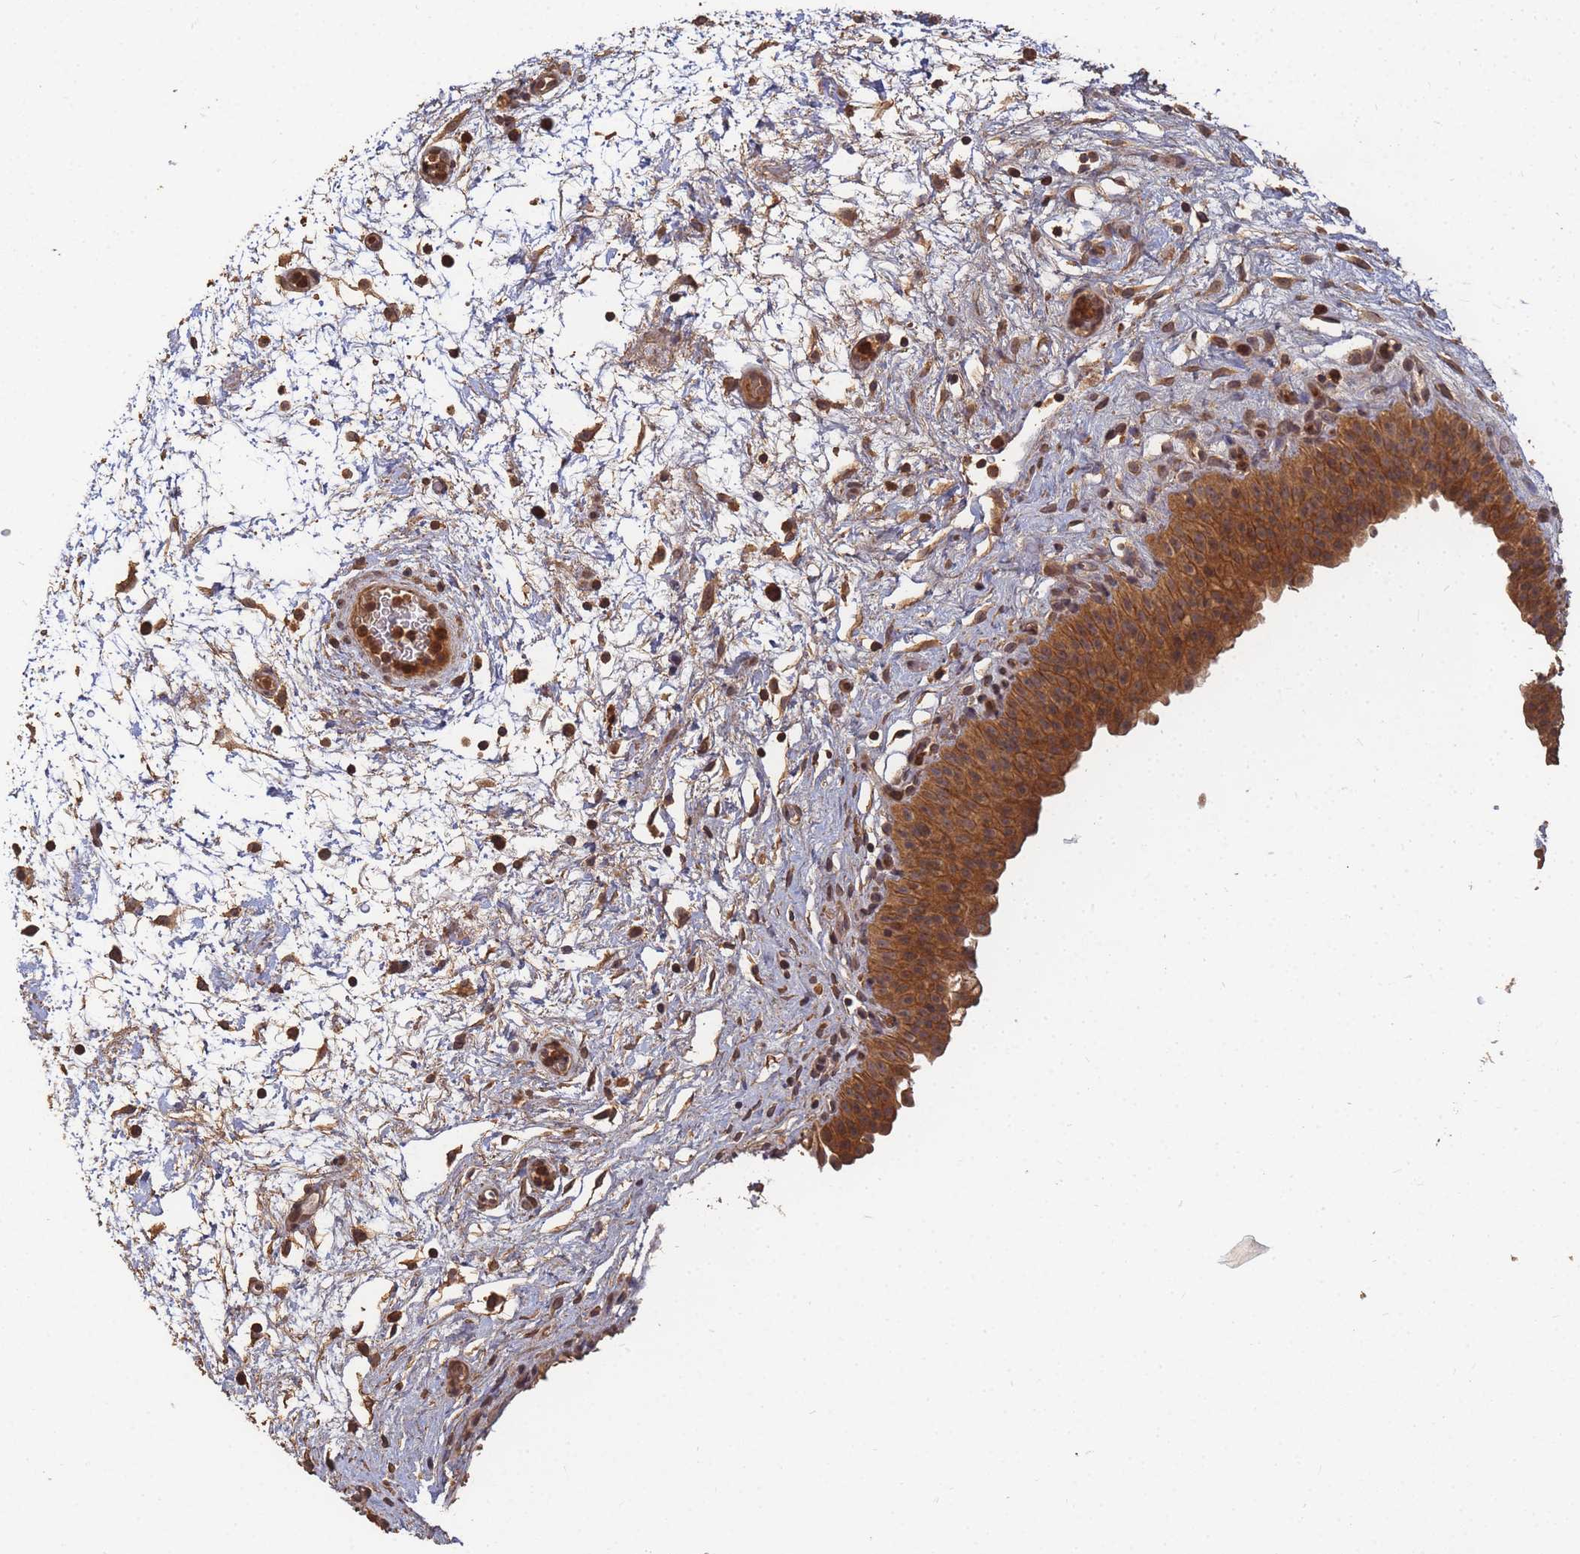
{"staining": {"intensity": "moderate", "quantity": ">75%", "location": "cytoplasmic/membranous"}, "tissue": "urinary bladder", "cell_type": "Urothelial cells", "image_type": "normal", "snomed": [{"axis": "morphology", "description": "Normal tissue, NOS"}, {"axis": "topography", "description": "Urinary bladder"}], "caption": "A brown stain shows moderate cytoplasmic/membranous staining of a protein in urothelial cells of unremarkable human urinary bladder. (DAB (3,3'-diaminobenzidine) = brown stain, brightfield microscopy at high magnification).", "gene": "ALKBH1", "patient": {"sex": "male", "age": 46}}